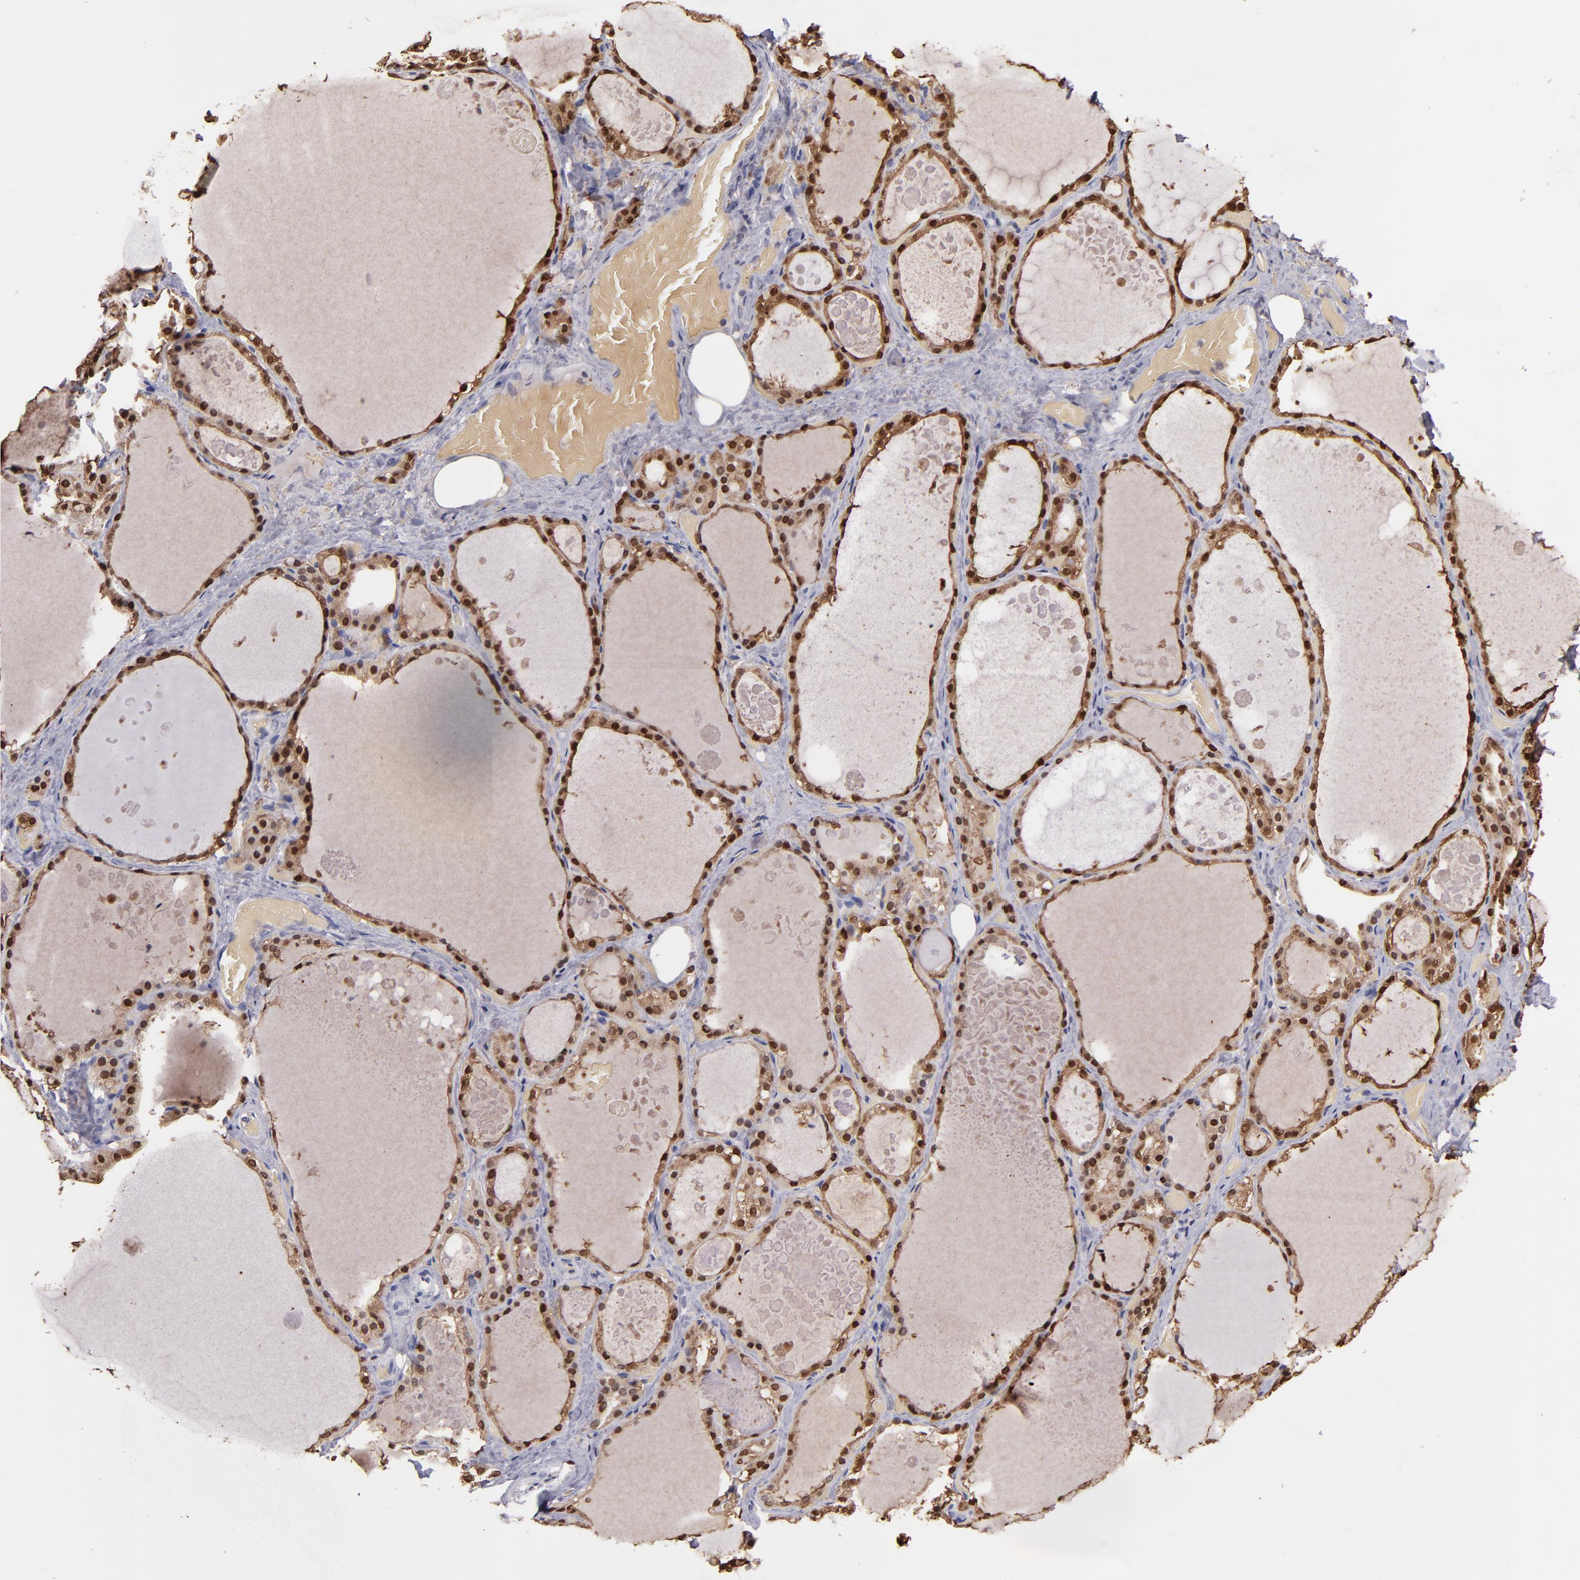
{"staining": {"intensity": "moderate", "quantity": ">75%", "location": "cytoplasmic/membranous,nuclear"}, "tissue": "thyroid gland", "cell_type": "Glandular cells", "image_type": "normal", "snomed": [{"axis": "morphology", "description": "Normal tissue, NOS"}, {"axis": "topography", "description": "Thyroid gland"}], "caption": "Normal thyroid gland was stained to show a protein in brown. There is medium levels of moderate cytoplasmic/membranous,nuclear expression in approximately >75% of glandular cells. (DAB (3,3'-diaminobenzidine) IHC, brown staining for protein, blue staining for nuclei).", "gene": "S100A1", "patient": {"sex": "male", "age": 61}}